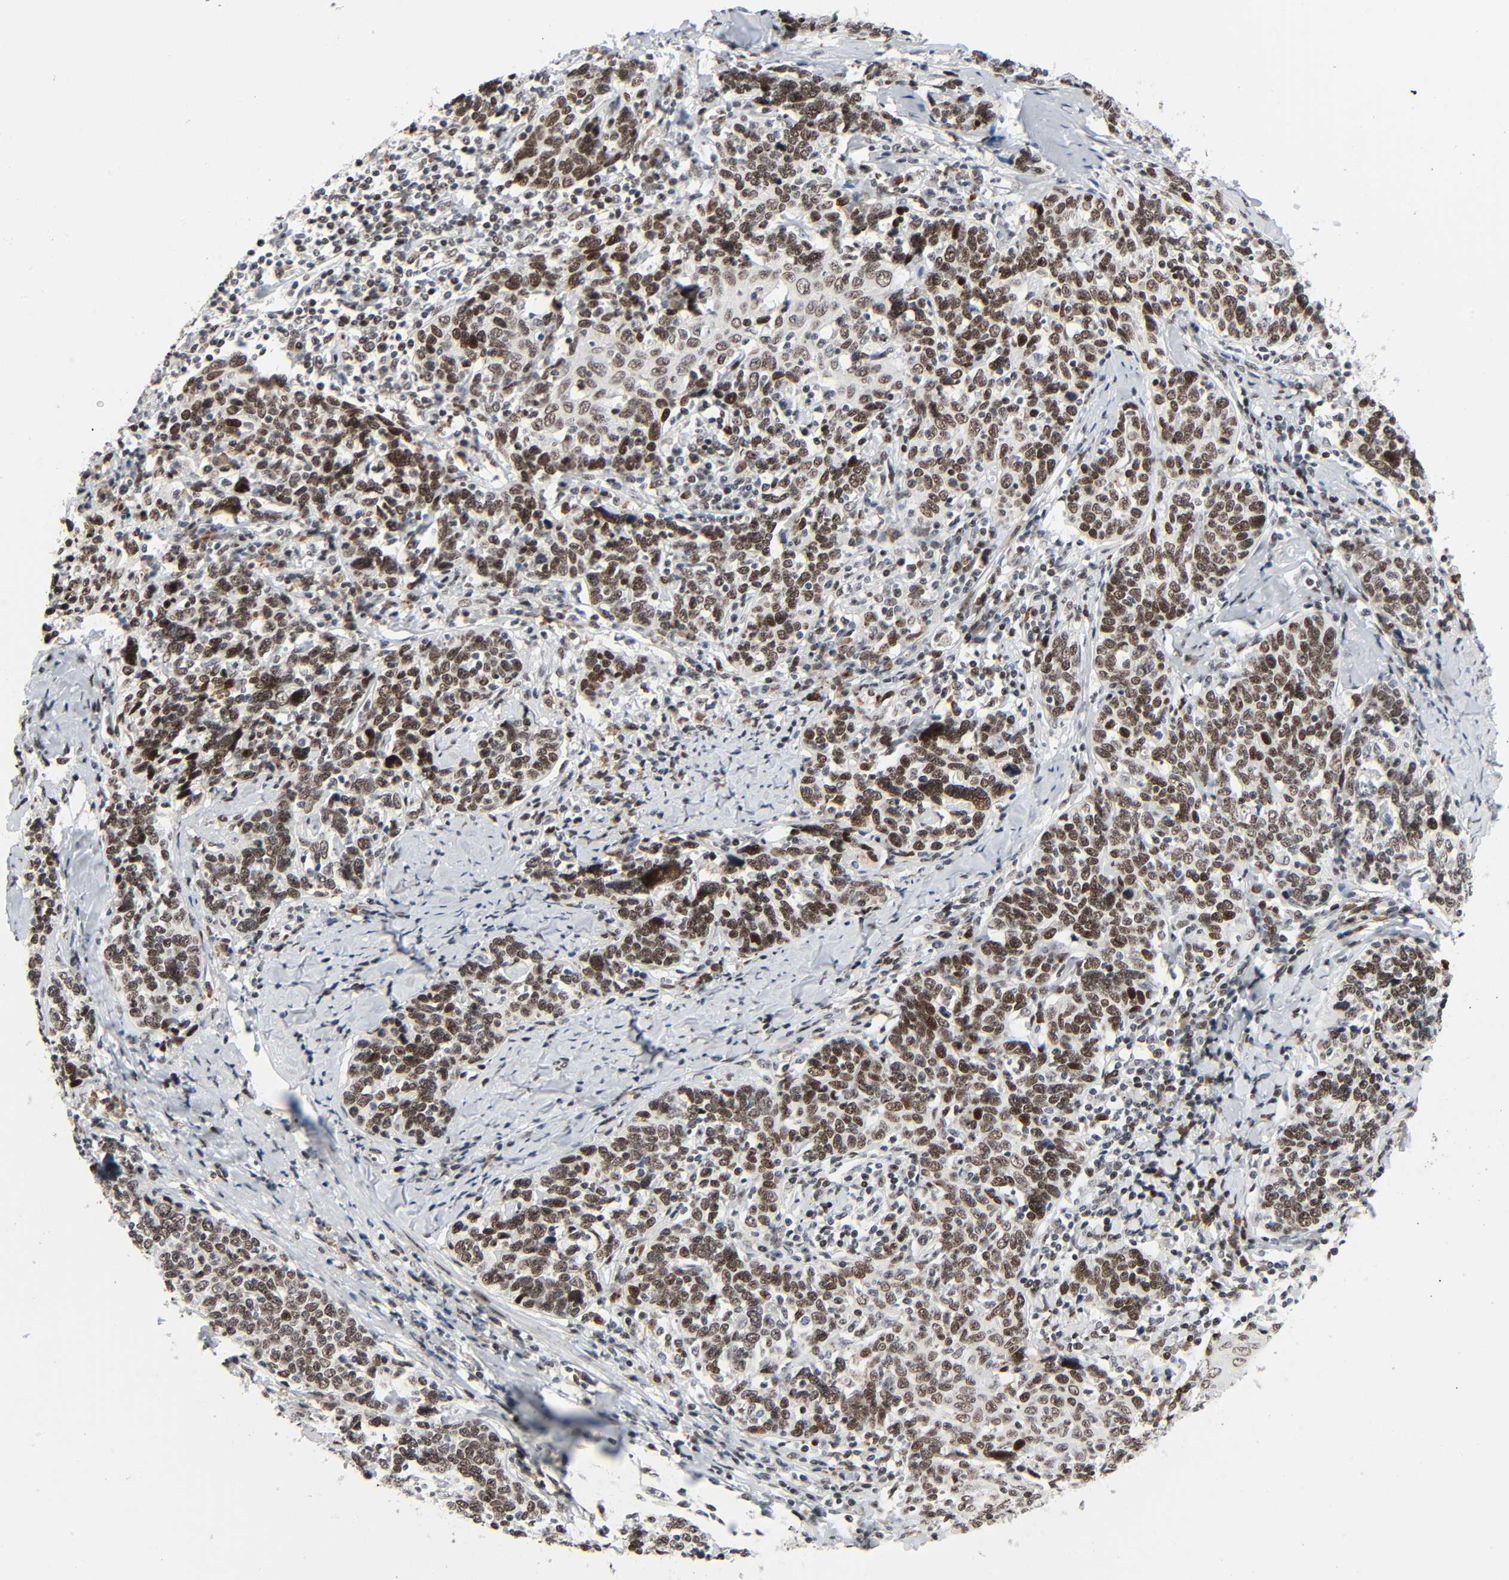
{"staining": {"intensity": "strong", "quantity": ">75%", "location": "nuclear"}, "tissue": "cervical cancer", "cell_type": "Tumor cells", "image_type": "cancer", "snomed": [{"axis": "morphology", "description": "Squamous cell carcinoma, NOS"}, {"axis": "topography", "description": "Cervix"}], "caption": "Strong nuclear staining is present in approximately >75% of tumor cells in squamous cell carcinoma (cervical).", "gene": "CREBBP", "patient": {"sex": "female", "age": 53}}